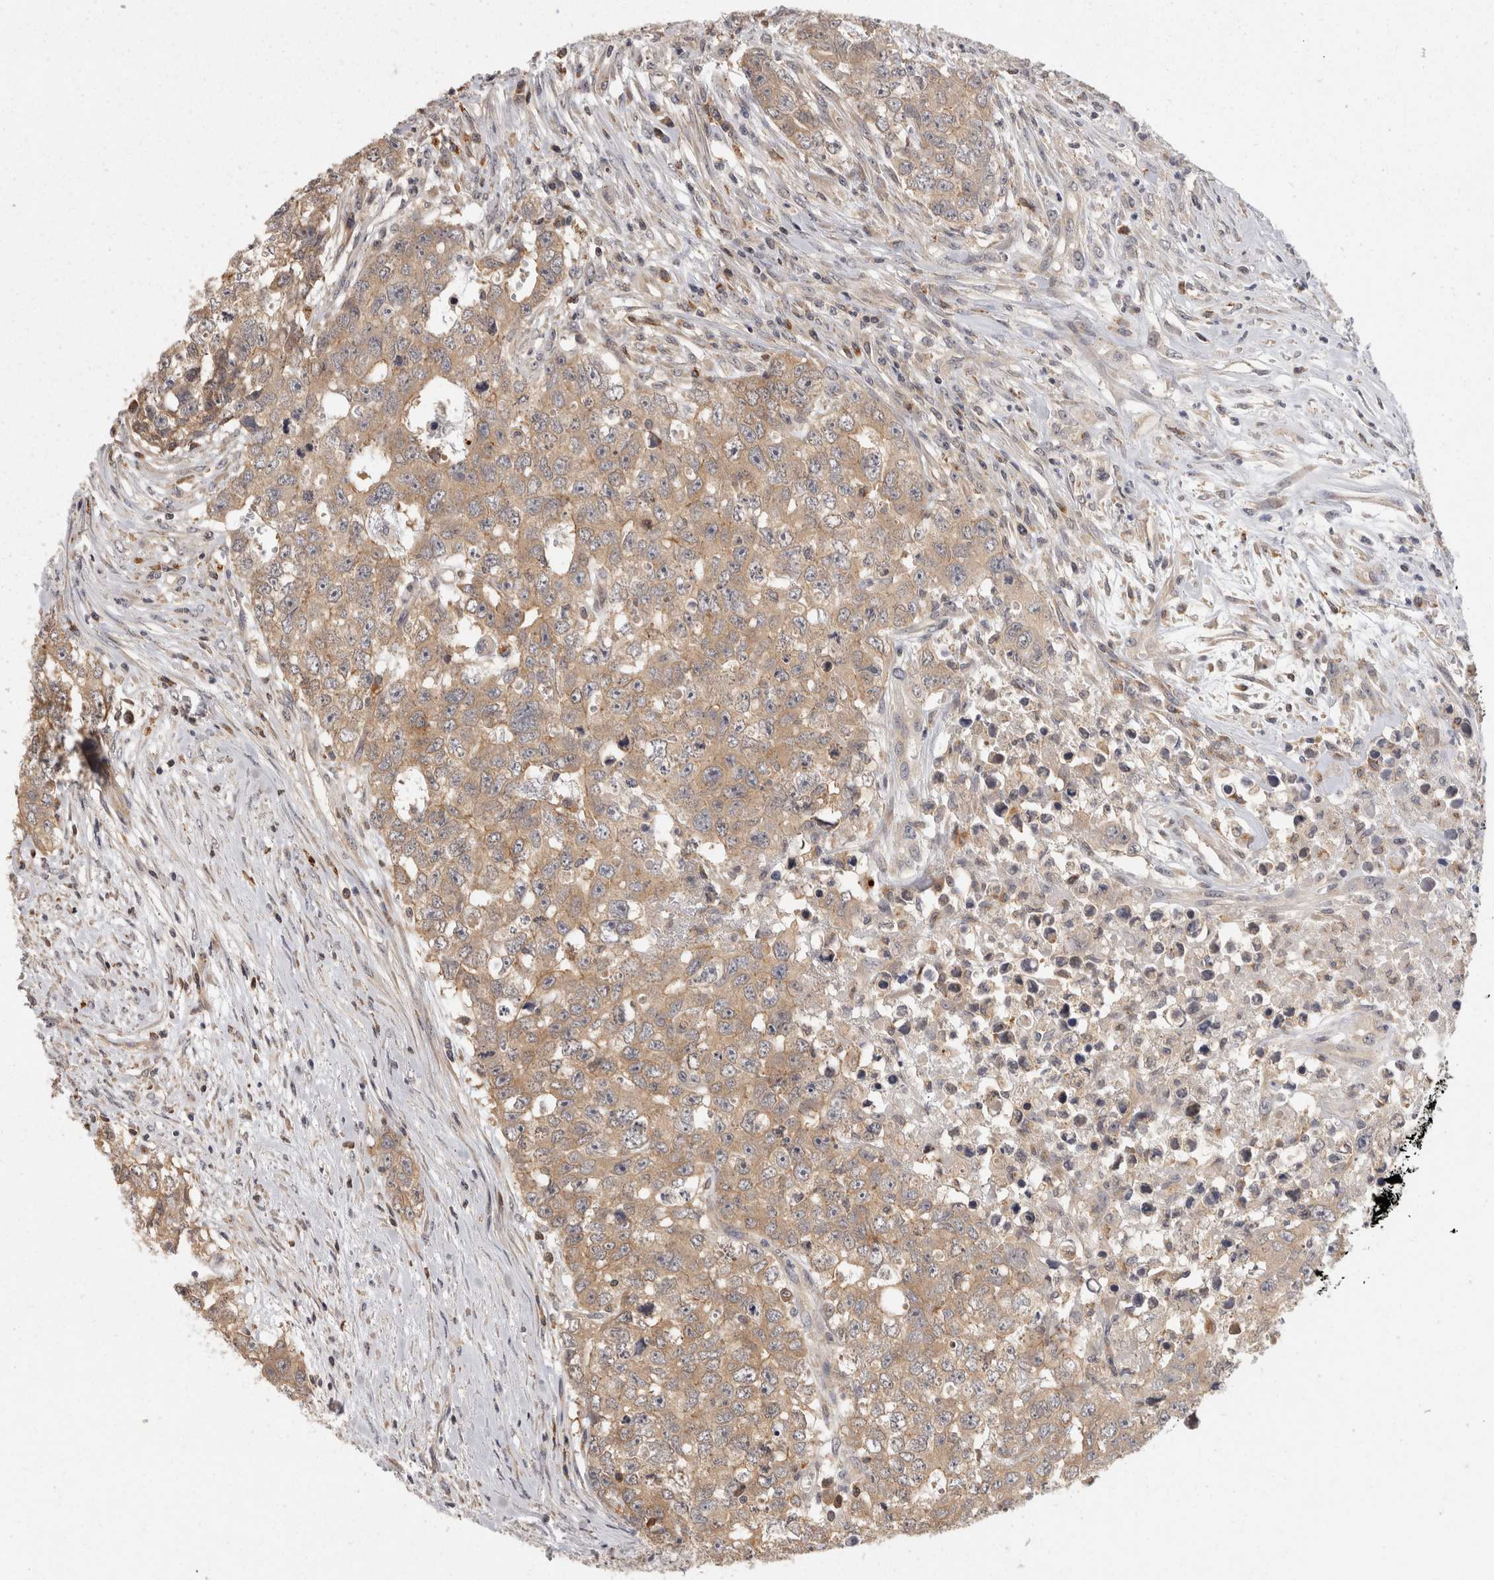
{"staining": {"intensity": "moderate", "quantity": ">75%", "location": "cytoplasmic/membranous"}, "tissue": "testis cancer", "cell_type": "Tumor cells", "image_type": "cancer", "snomed": [{"axis": "morphology", "description": "Carcinoma, Embryonal, NOS"}, {"axis": "topography", "description": "Testis"}], "caption": "This micrograph displays testis embryonal carcinoma stained with IHC to label a protein in brown. The cytoplasmic/membranous of tumor cells show moderate positivity for the protein. Nuclei are counter-stained blue.", "gene": "ACAT2", "patient": {"sex": "male", "age": 28}}